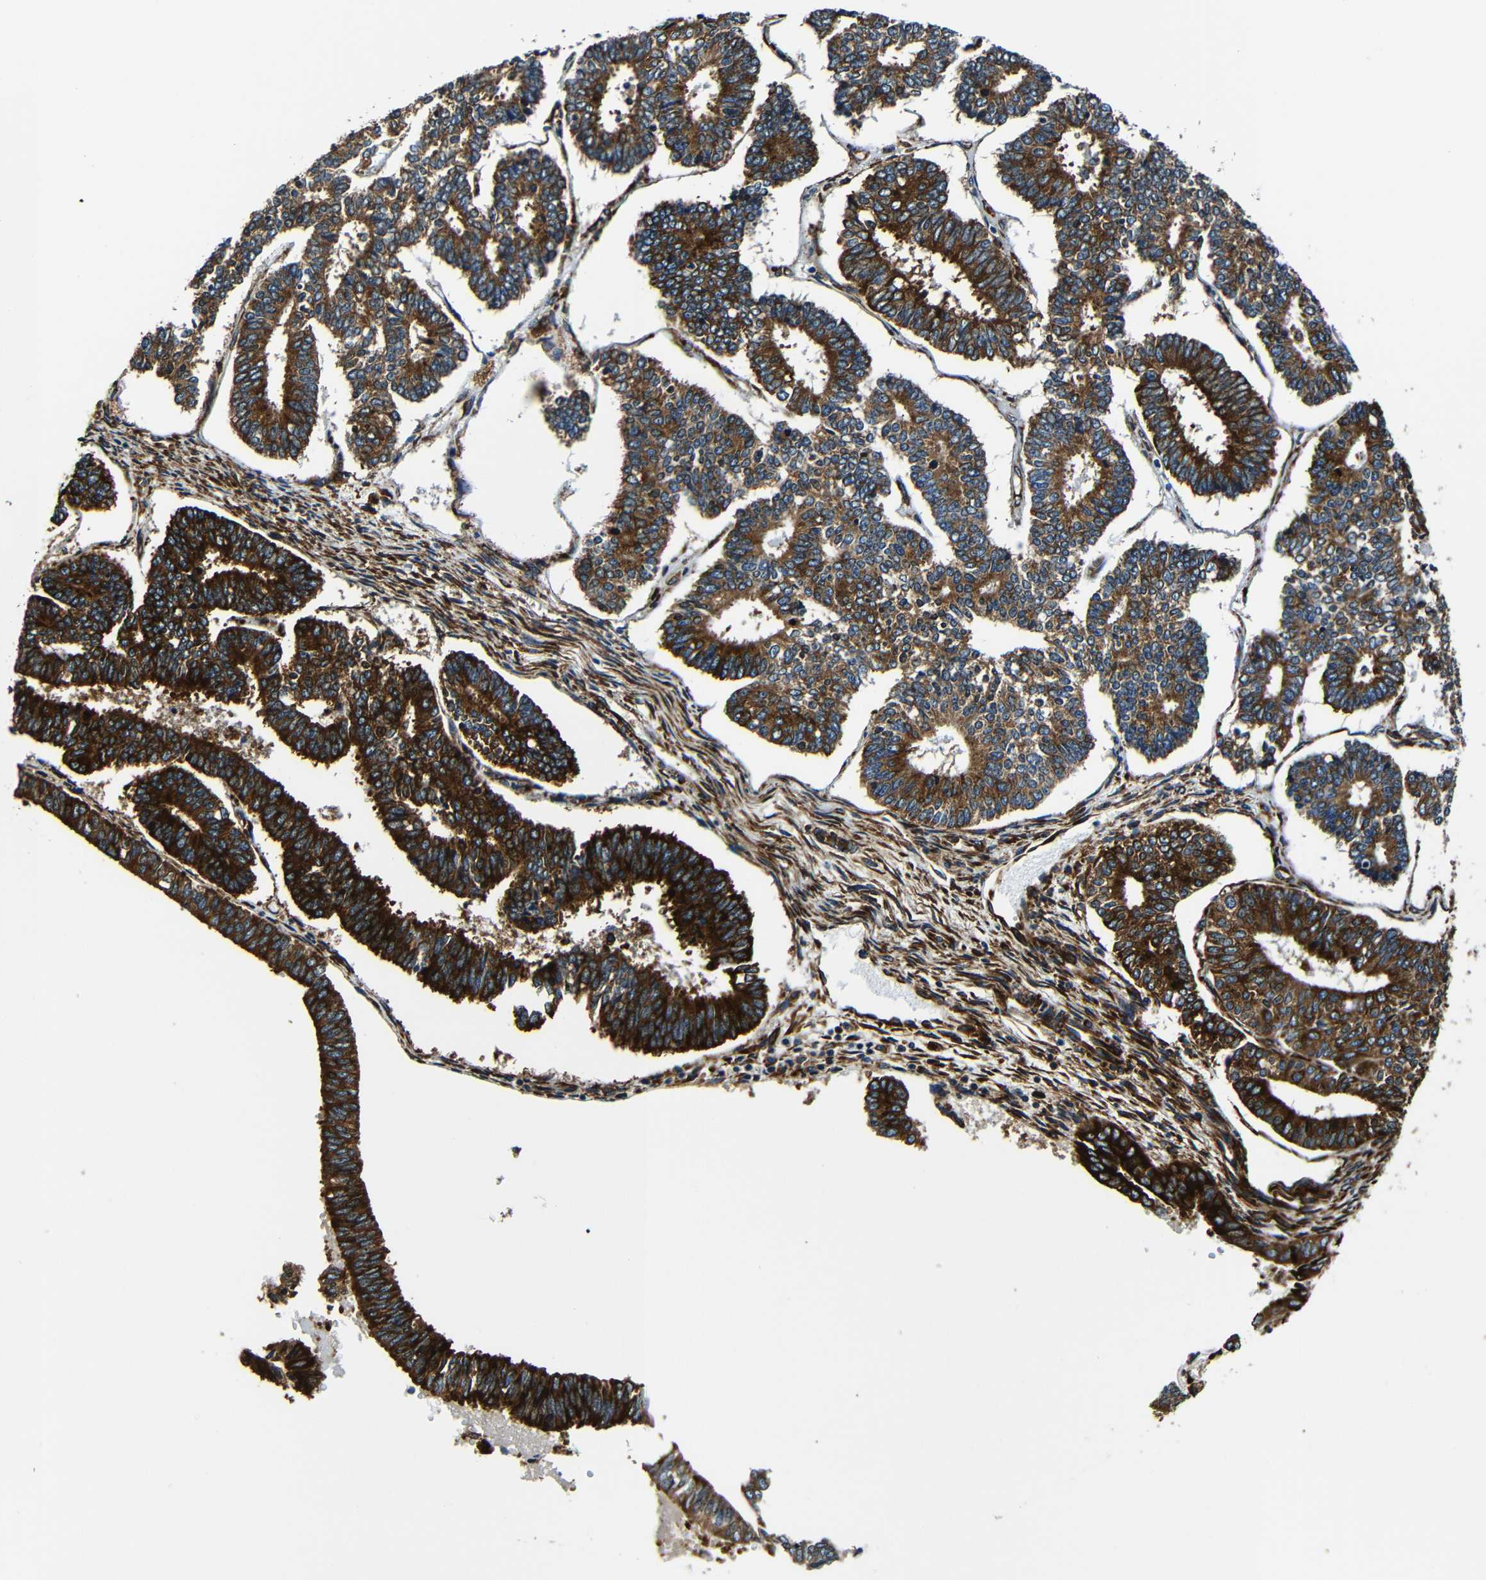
{"staining": {"intensity": "strong", "quantity": ">75%", "location": "cytoplasmic/membranous"}, "tissue": "endometrial cancer", "cell_type": "Tumor cells", "image_type": "cancer", "snomed": [{"axis": "morphology", "description": "Adenocarcinoma, NOS"}, {"axis": "topography", "description": "Endometrium"}], "caption": "Endometrial cancer (adenocarcinoma) stained with immunohistochemistry (IHC) displays strong cytoplasmic/membranous positivity in about >75% of tumor cells.", "gene": "RRBP1", "patient": {"sex": "female", "age": 70}}